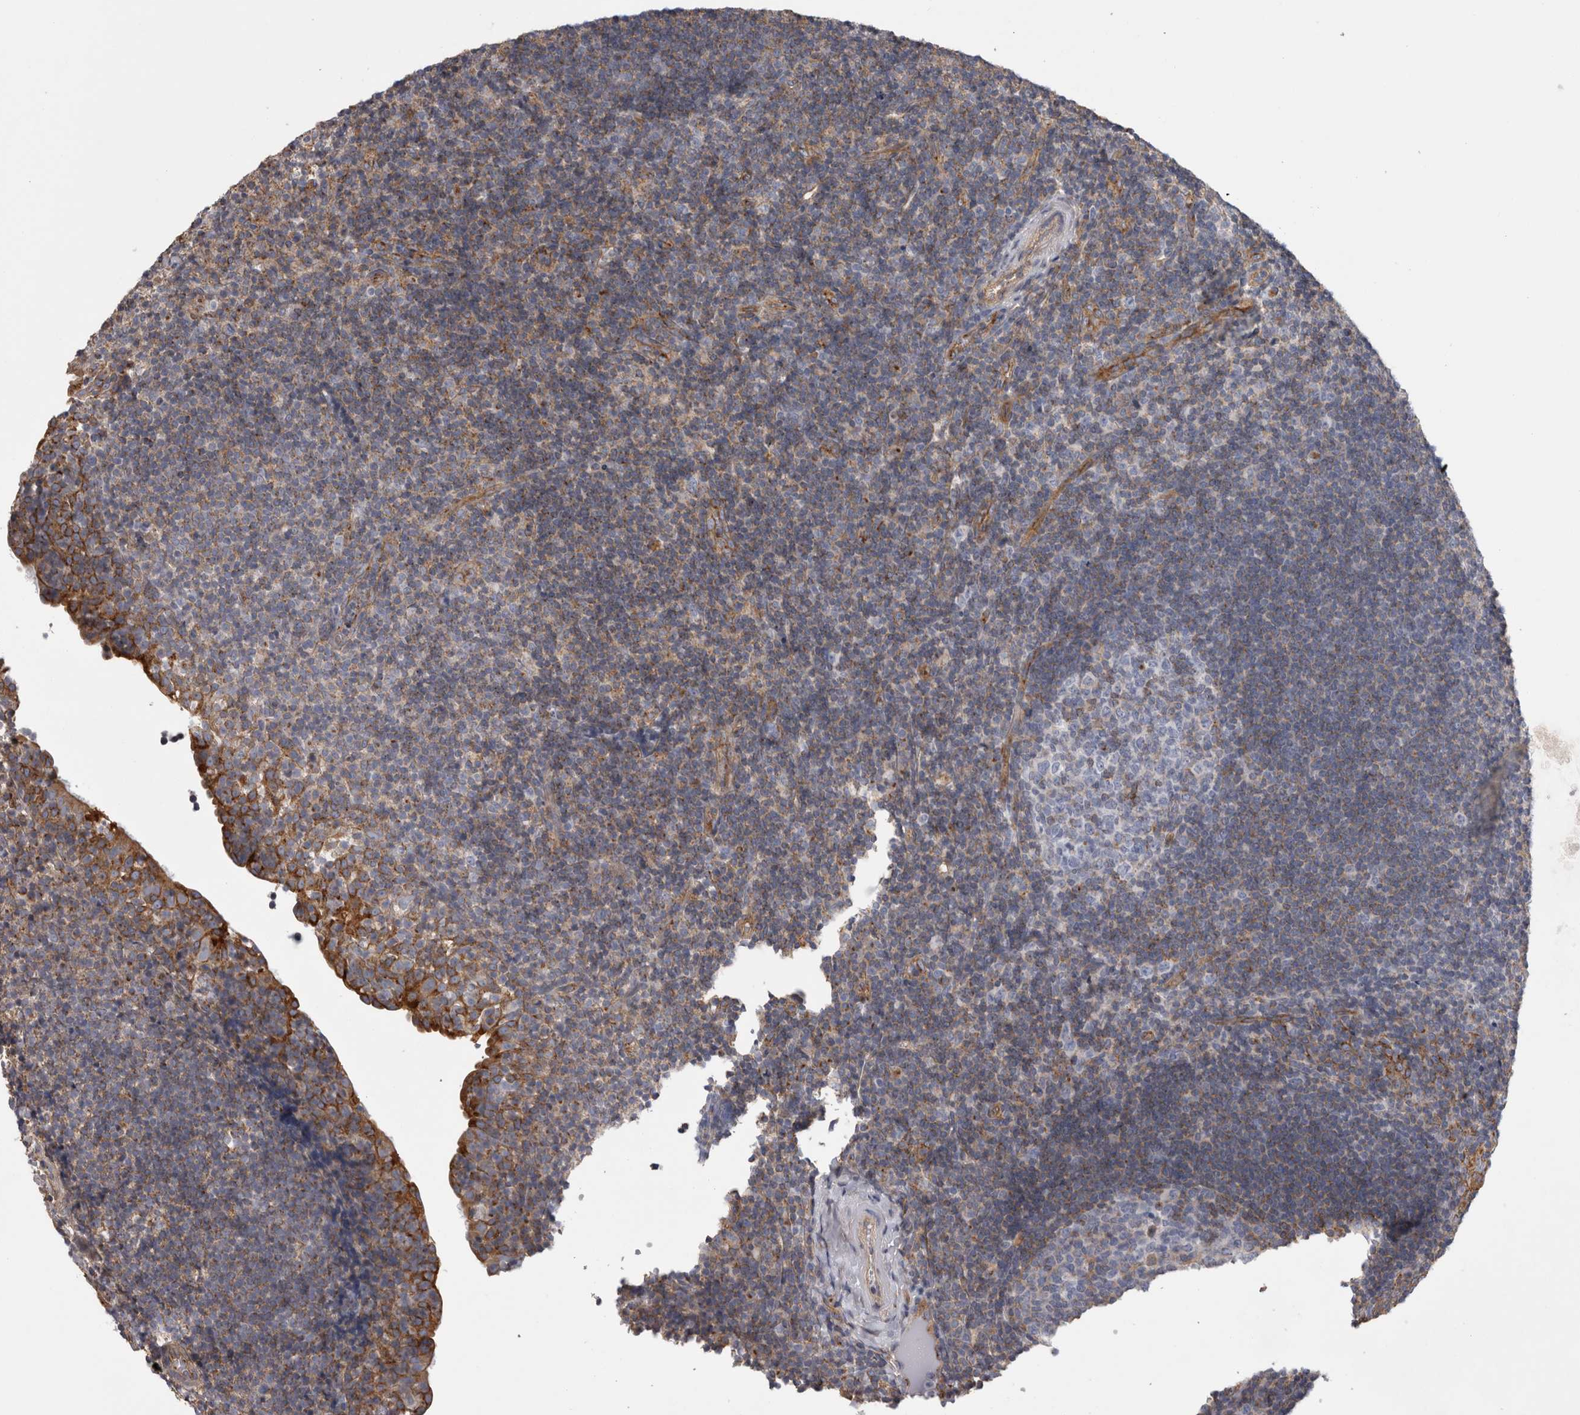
{"staining": {"intensity": "moderate", "quantity": "<25%", "location": "cytoplasmic/membranous"}, "tissue": "tonsil", "cell_type": "Germinal center cells", "image_type": "normal", "snomed": [{"axis": "morphology", "description": "Normal tissue, NOS"}, {"axis": "topography", "description": "Tonsil"}], "caption": "Tonsil stained for a protein (brown) displays moderate cytoplasmic/membranous positive staining in about <25% of germinal center cells.", "gene": "ATXN3L", "patient": {"sex": "female", "age": 40}}